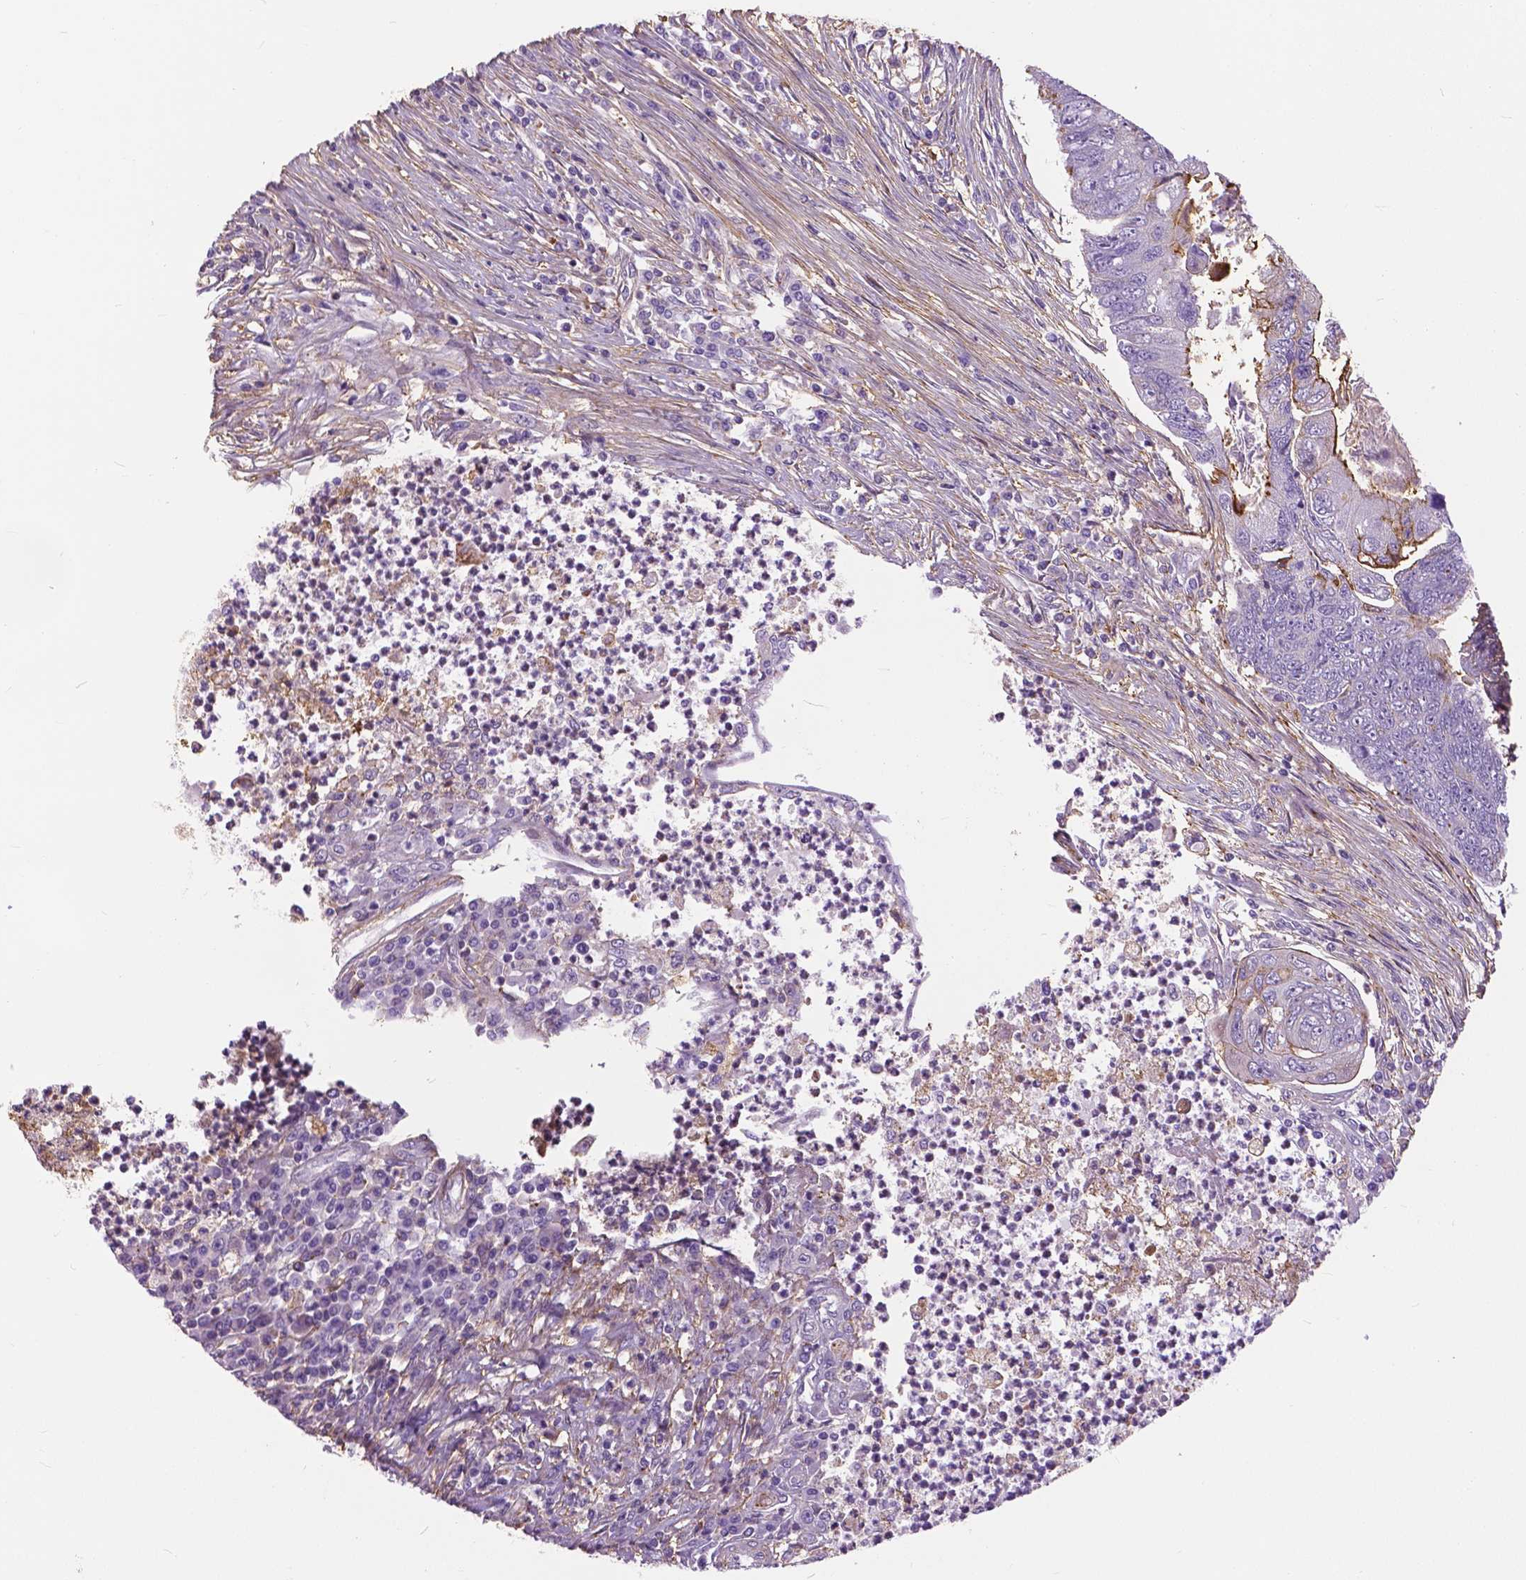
{"staining": {"intensity": "moderate", "quantity": "<25%", "location": "cytoplasmic/membranous"}, "tissue": "colorectal cancer", "cell_type": "Tumor cells", "image_type": "cancer", "snomed": [{"axis": "morphology", "description": "Adenocarcinoma, NOS"}, {"axis": "topography", "description": "Colon"}], "caption": "Immunohistochemistry (IHC) of human colorectal adenocarcinoma exhibits low levels of moderate cytoplasmic/membranous staining in approximately <25% of tumor cells.", "gene": "ANXA13", "patient": {"sex": "female", "age": 67}}